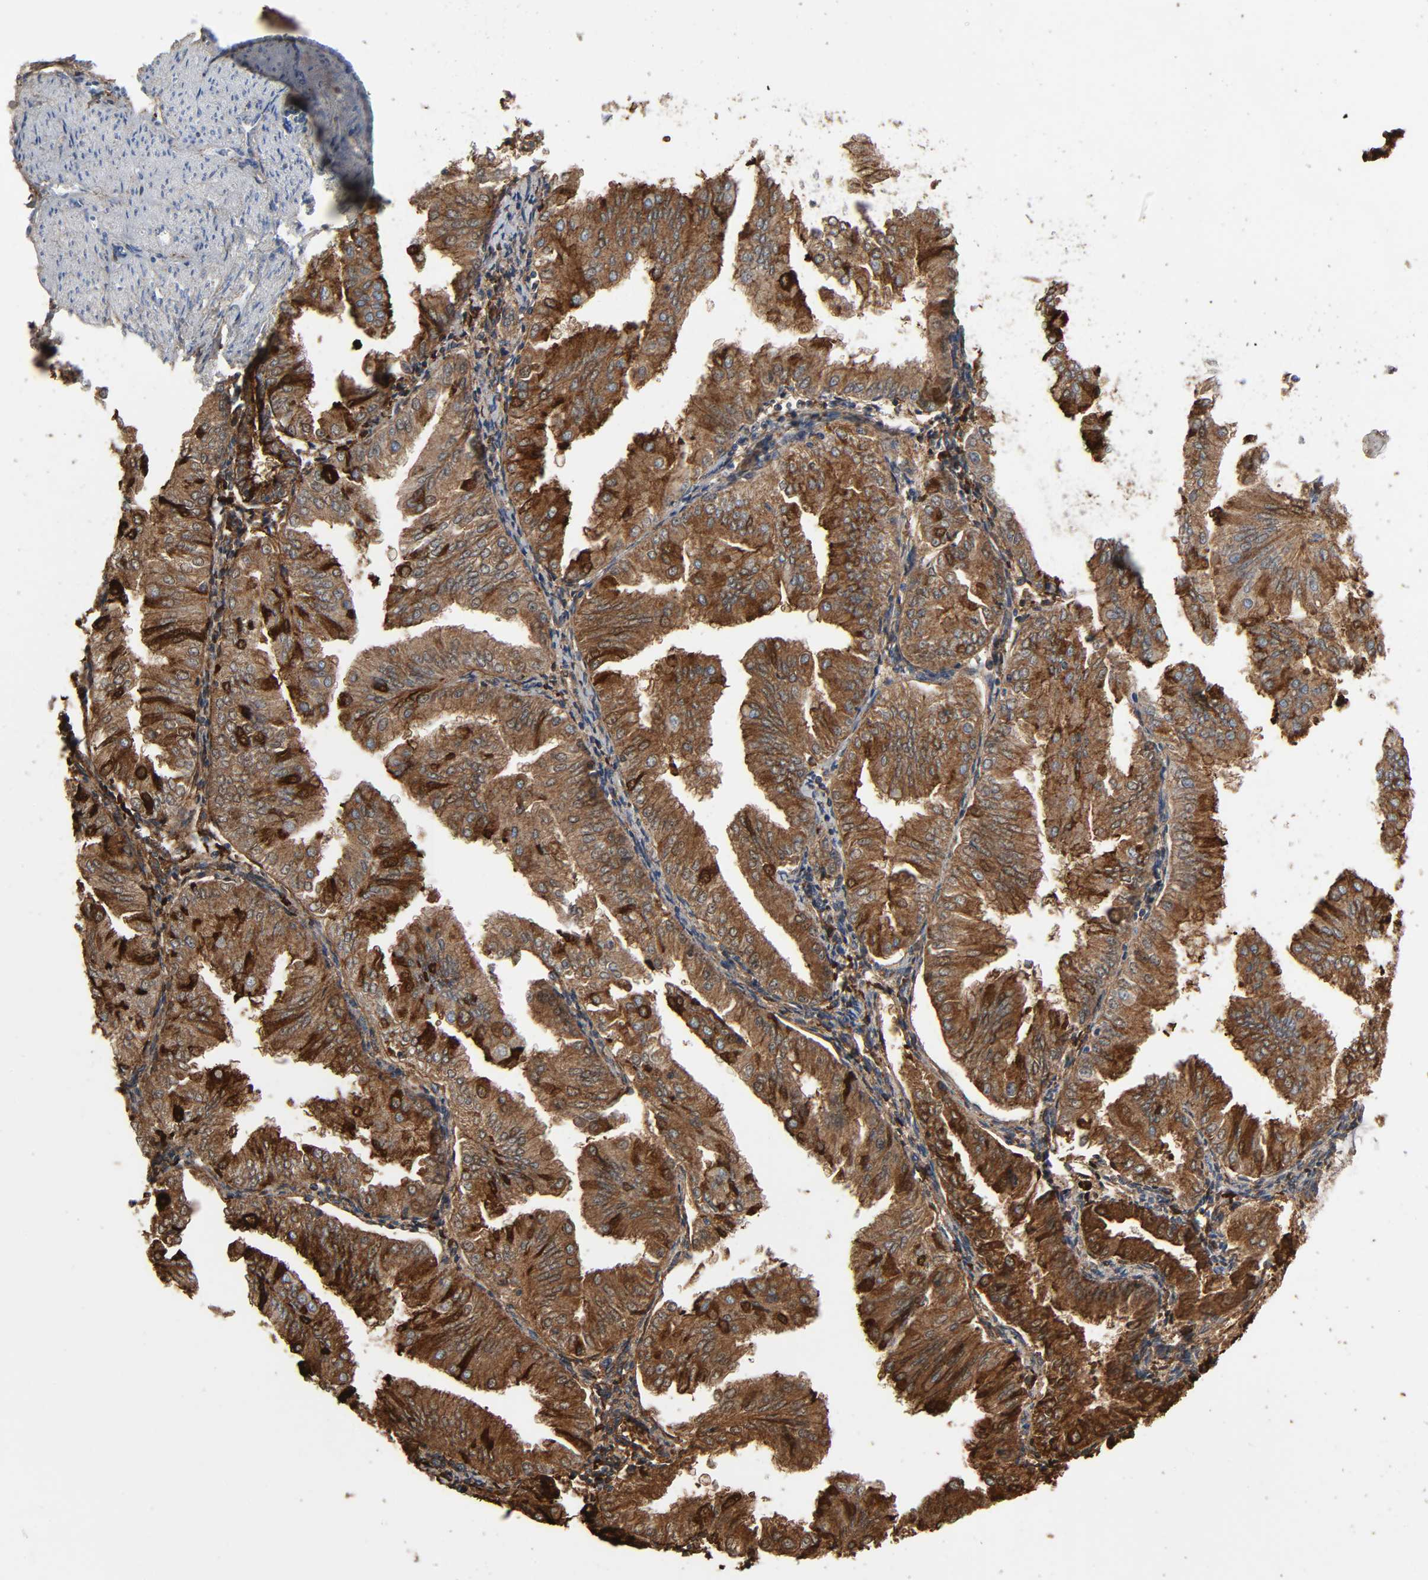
{"staining": {"intensity": "moderate", "quantity": ">75%", "location": "cytoplasmic/membranous"}, "tissue": "endometrial cancer", "cell_type": "Tumor cells", "image_type": "cancer", "snomed": [{"axis": "morphology", "description": "Adenocarcinoma, NOS"}, {"axis": "topography", "description": "Endometrium"}], "caption": "IHC image of adenocarcinoma (endometrial) stained for a protein (brown), which exhibits medium levels of moderate cytoplasmic/membranous staining in about >75% of tumor cells.", "gene": "C3", "patient": {"sex": "female", "age": 53}}